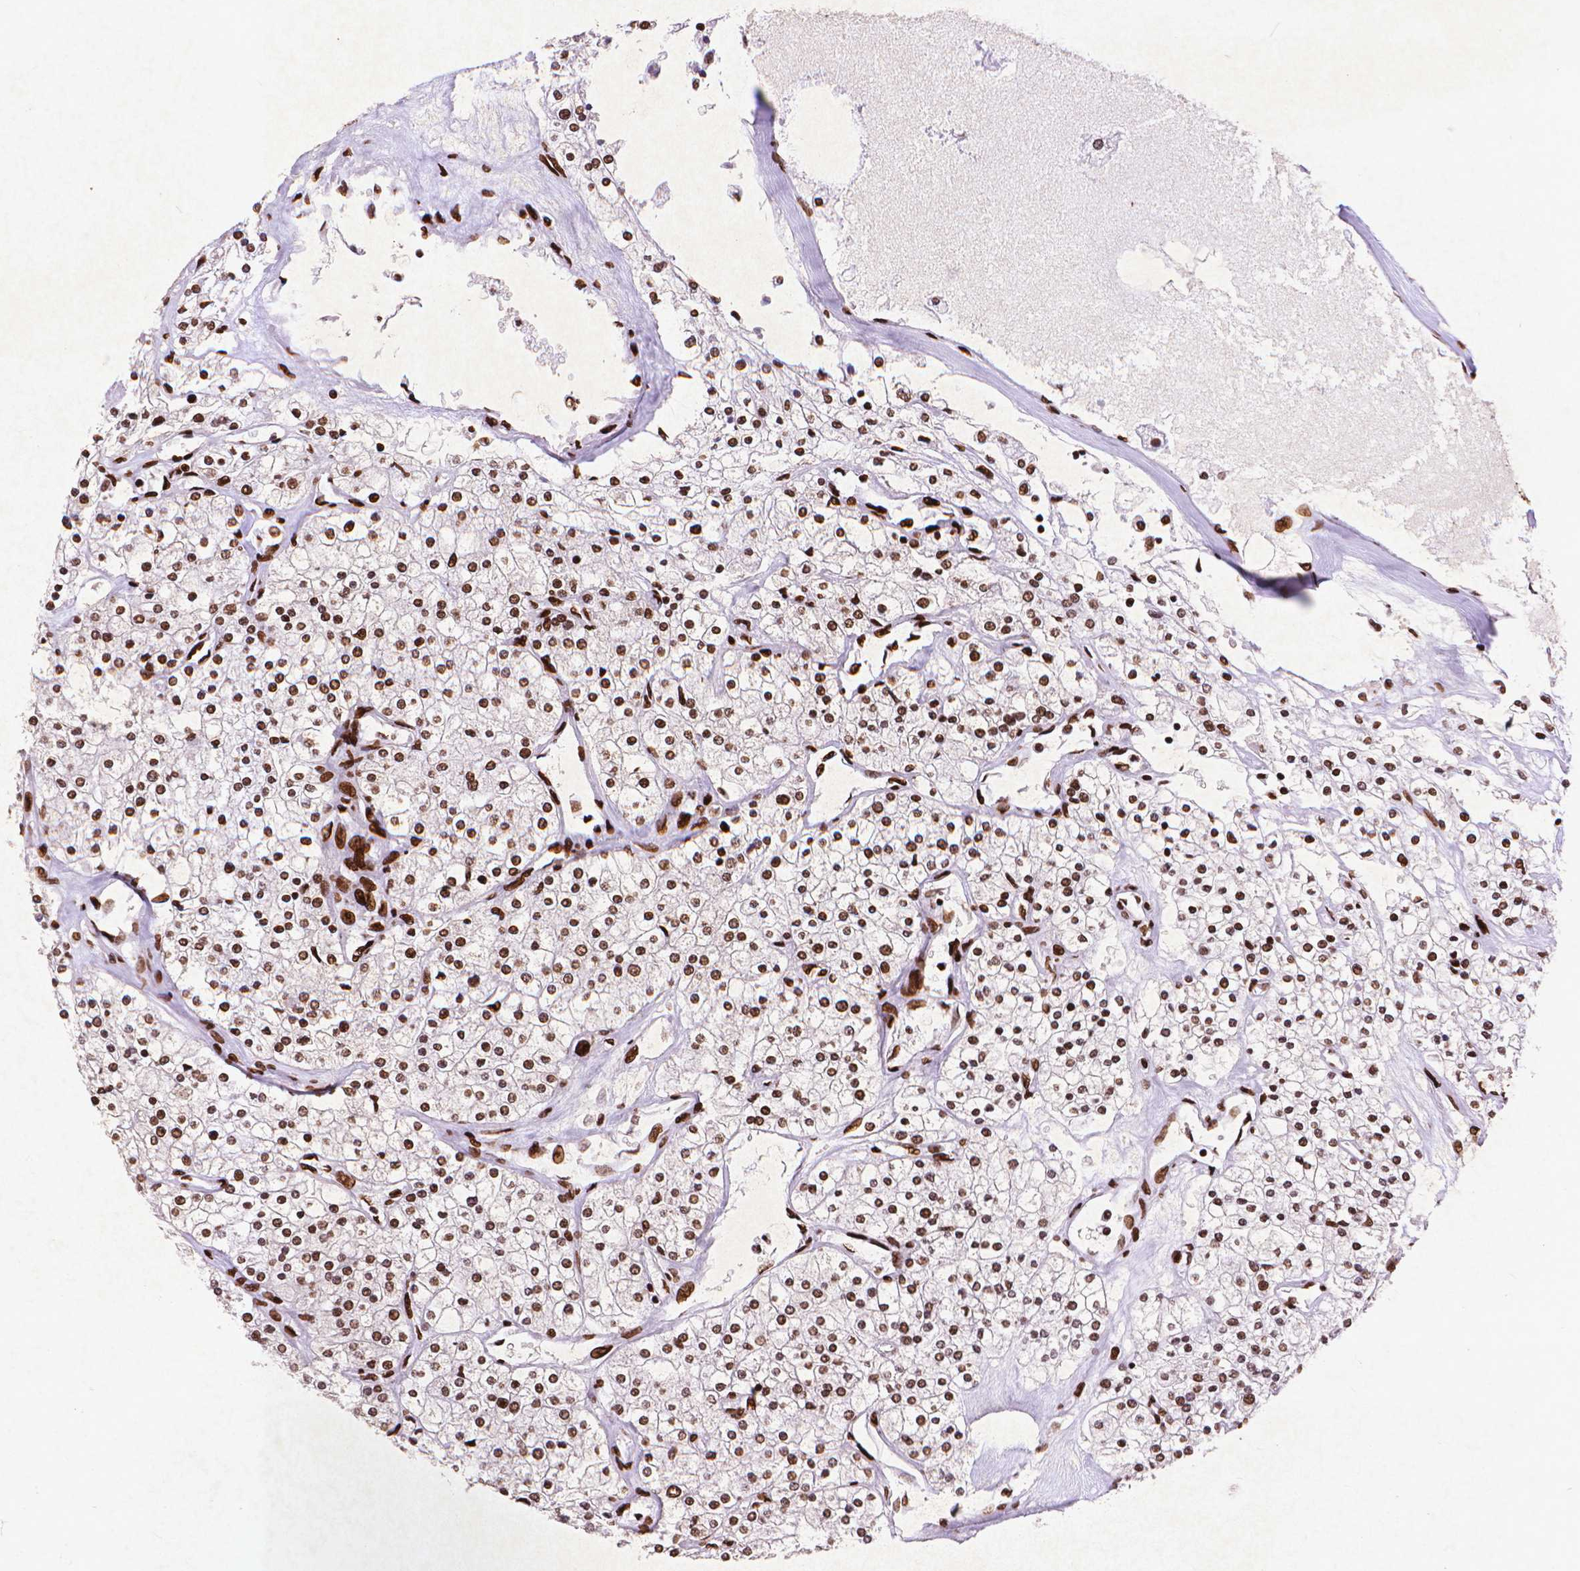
{"staining": {"intensity": "strong", "quantity": ">75%", "location": "nuclear"}, "tissue": "renal cancer", "cell_type": "Tumor cells", "image_type": "cancer", "snomed": [{"axis": "morphology", "description": "Adenocarcinoma, NOS"}, {"axis": "topography", "description": "Kidney"}], "caption": "Immunohistochemistry (IHC) of human renal cancer (adenocarcinoma) demonstrates high levels of strong nuclear staining in about >75% of tumor cells.", "gene": "CITED2", "patient": {"sex": "male", "age": 80}}